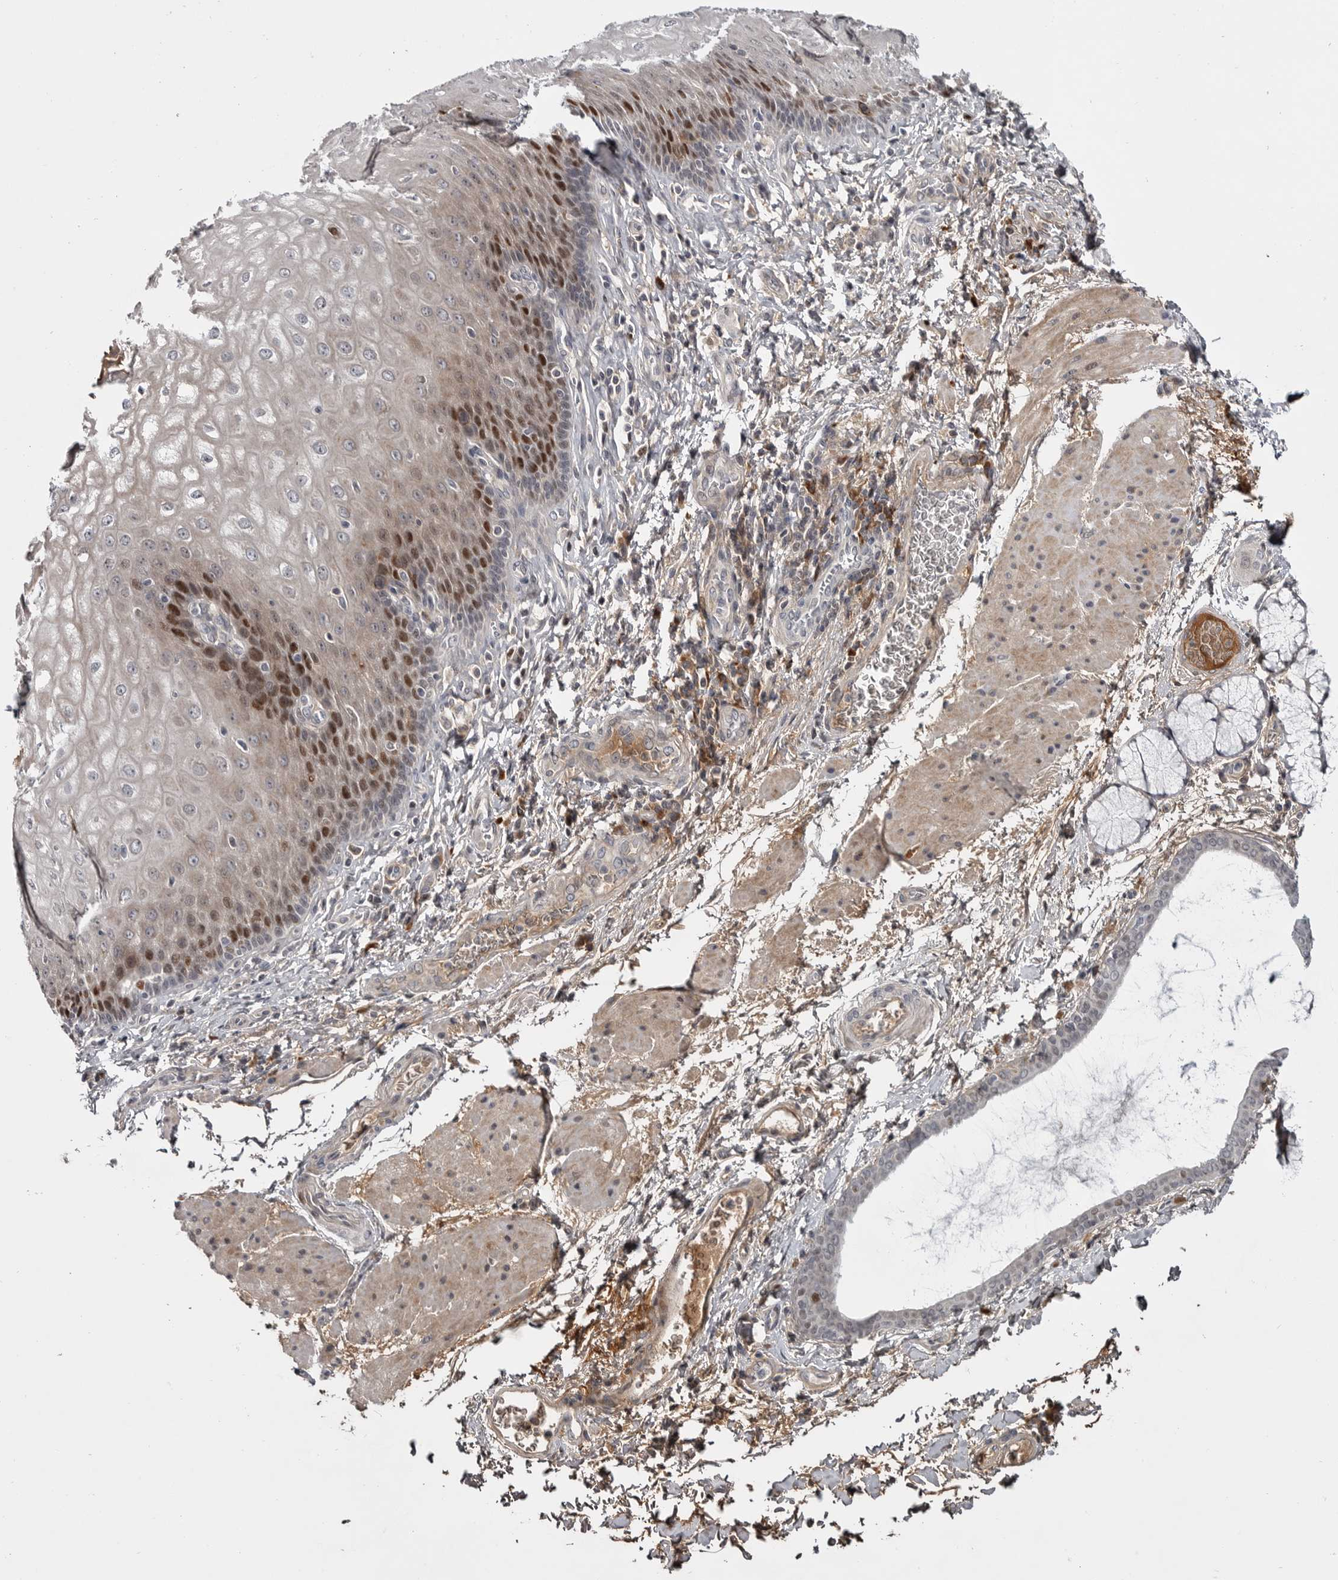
{"staining": {"intensity": "moderate", "quantity": "25%-75%", "location": "cytoplasmic/membranous,nuclear"}, "tissue": "esophagus", "cell_type": "Squamous epithelial cells", "image_type": "normal", "snomed": [{"axis": "morphology", "description": "Normal tissue, NOS"}, {"axis": "topography", "description": "Esophagus"}], "caption": "Immunohistochemical staining of unremarkable human esophagus exhibits moderate cytoplasmic/membranous,nuclear protein expression in approximately 25%-75% of squamous epithelial cells.", "gene": "ZNF277", "patient": {"sex": "male", "age": 54}}